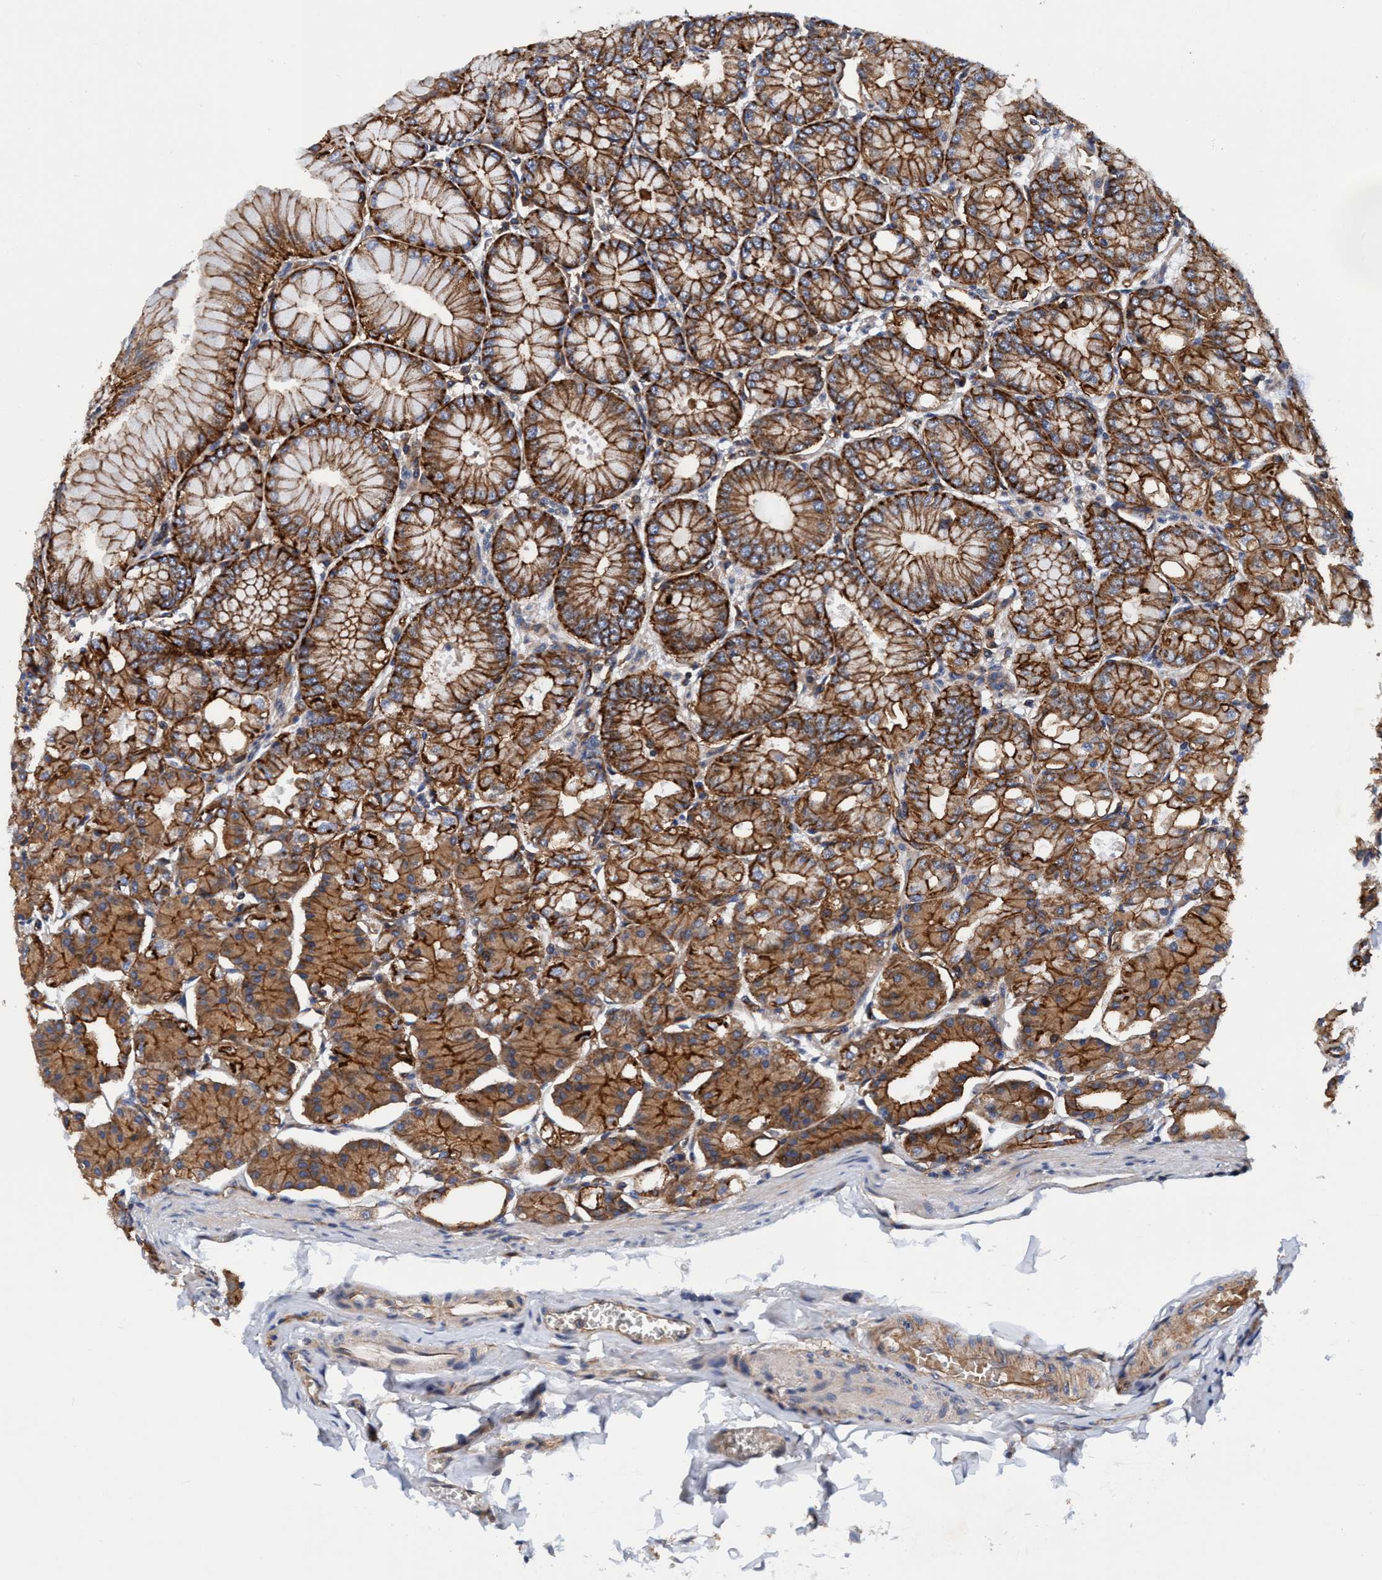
{"staining": {"intensity": "strong", "quantity": ">75%", "location": "cytoplasmic/membranous"}, "tissue": "stomach", "cell_type": "Glandular cells", "image_type": "normal", "snomed": [{"axis": "morphology", "description": "Normal tissue, NOS"}, {"axis": "topography", "description": "Stomach, lower"}], "caption": "Immunohistochemistry of unremarkable human stomach demonstrates high levels of strong cytoplasmic/membranous expression in about >75% of glandular cells.", "gene": "MCM3AP", "patient": {"sex": "male", "age": 71}}